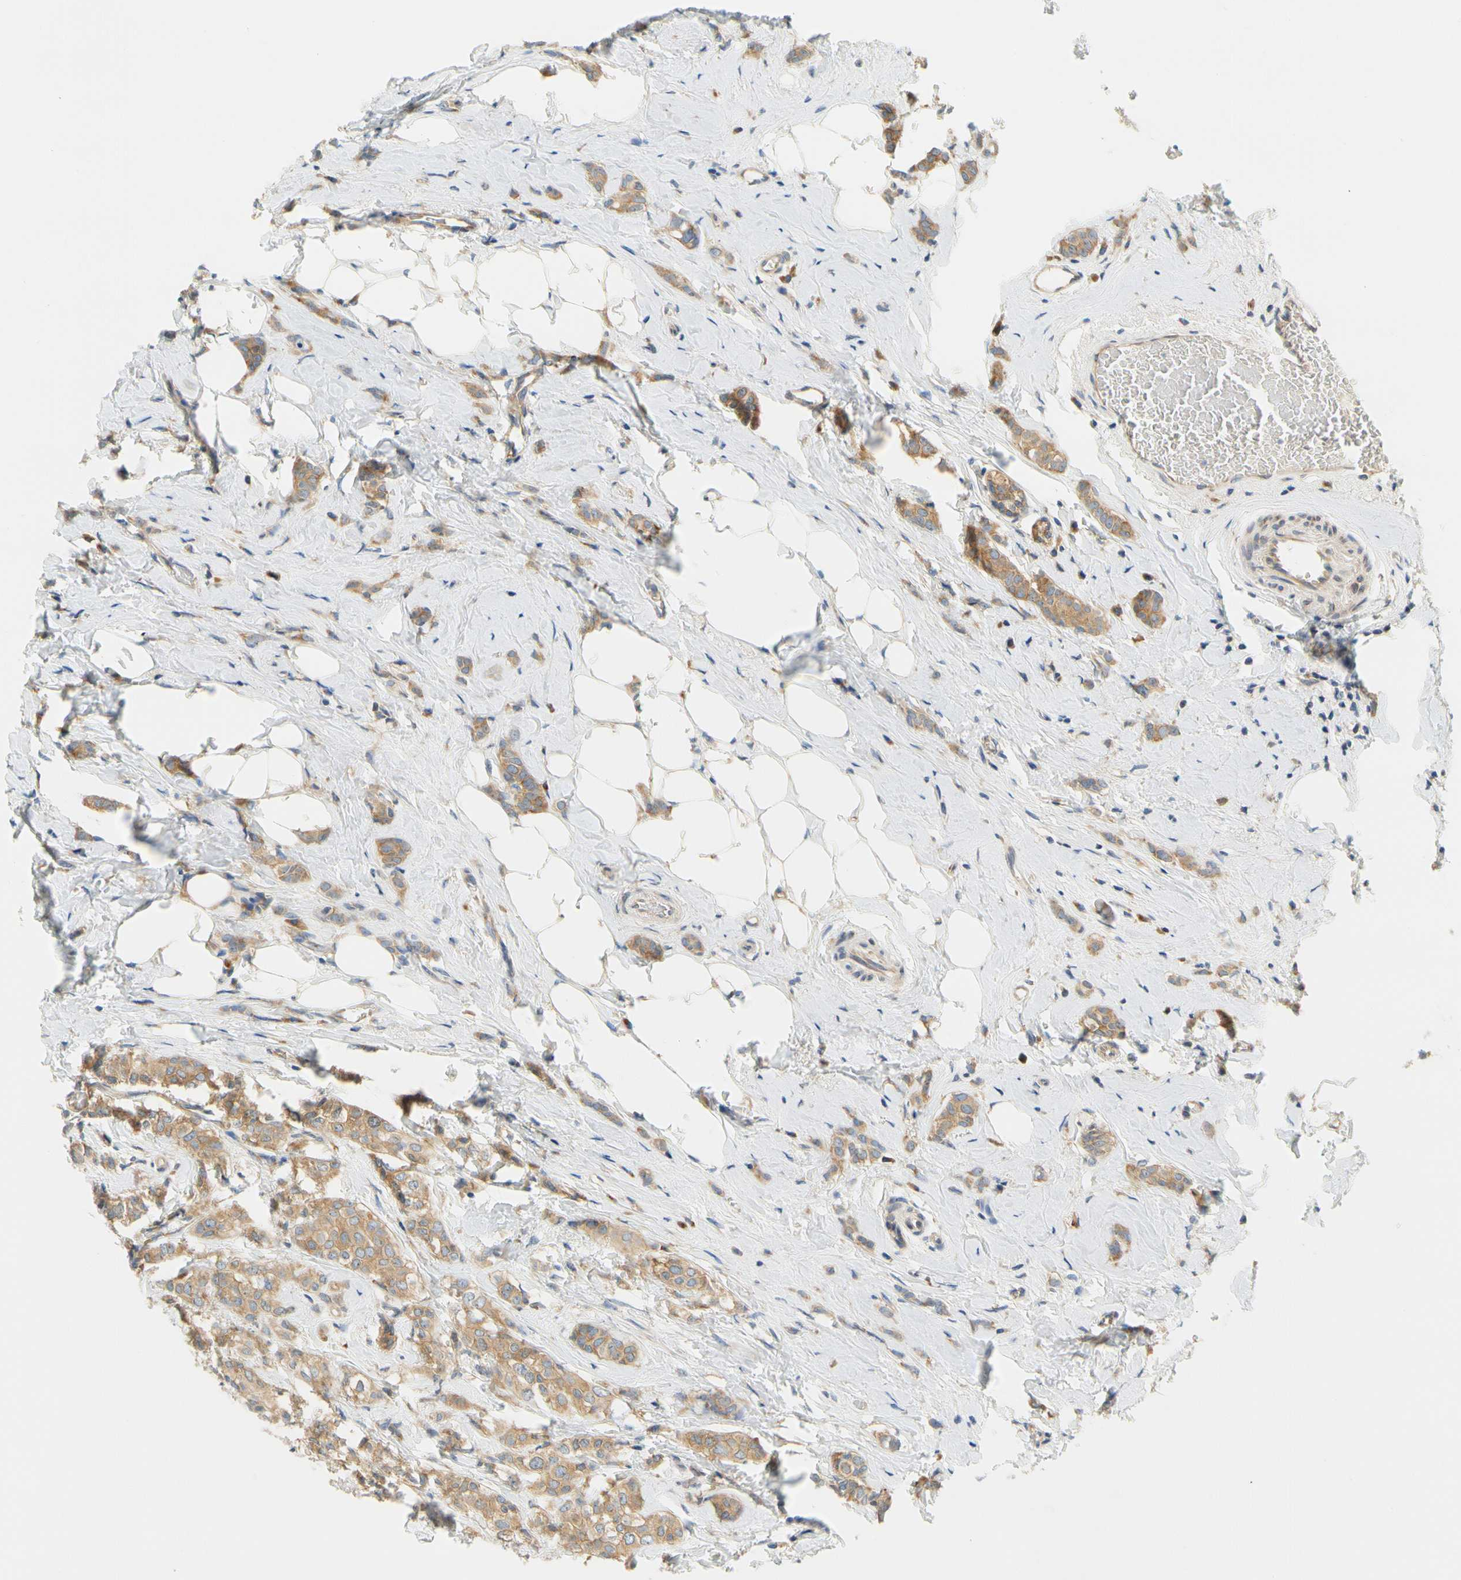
{"staining": {"intensity": "moderate", "quantity": ">75%", "location": "cytoplasmic/membranous"}, "tissue": "breast cancer", "cell_type": "Tumor cells", "image_type": "cancer", "snomed": [{"axis": "morphology", "description": "Lobular carcinoma"}, {"axis": "topography", "description": "Breast"}], "caption": "Approximately >75% of tumor cells in breast lobular carcinoma demonstrate moderate cytoplasmic/membranous protein positivity as visualized by brown immunohistochemical staining.", "gene": "LRRC47", "patient": {"sex": "female", "age": 60}}